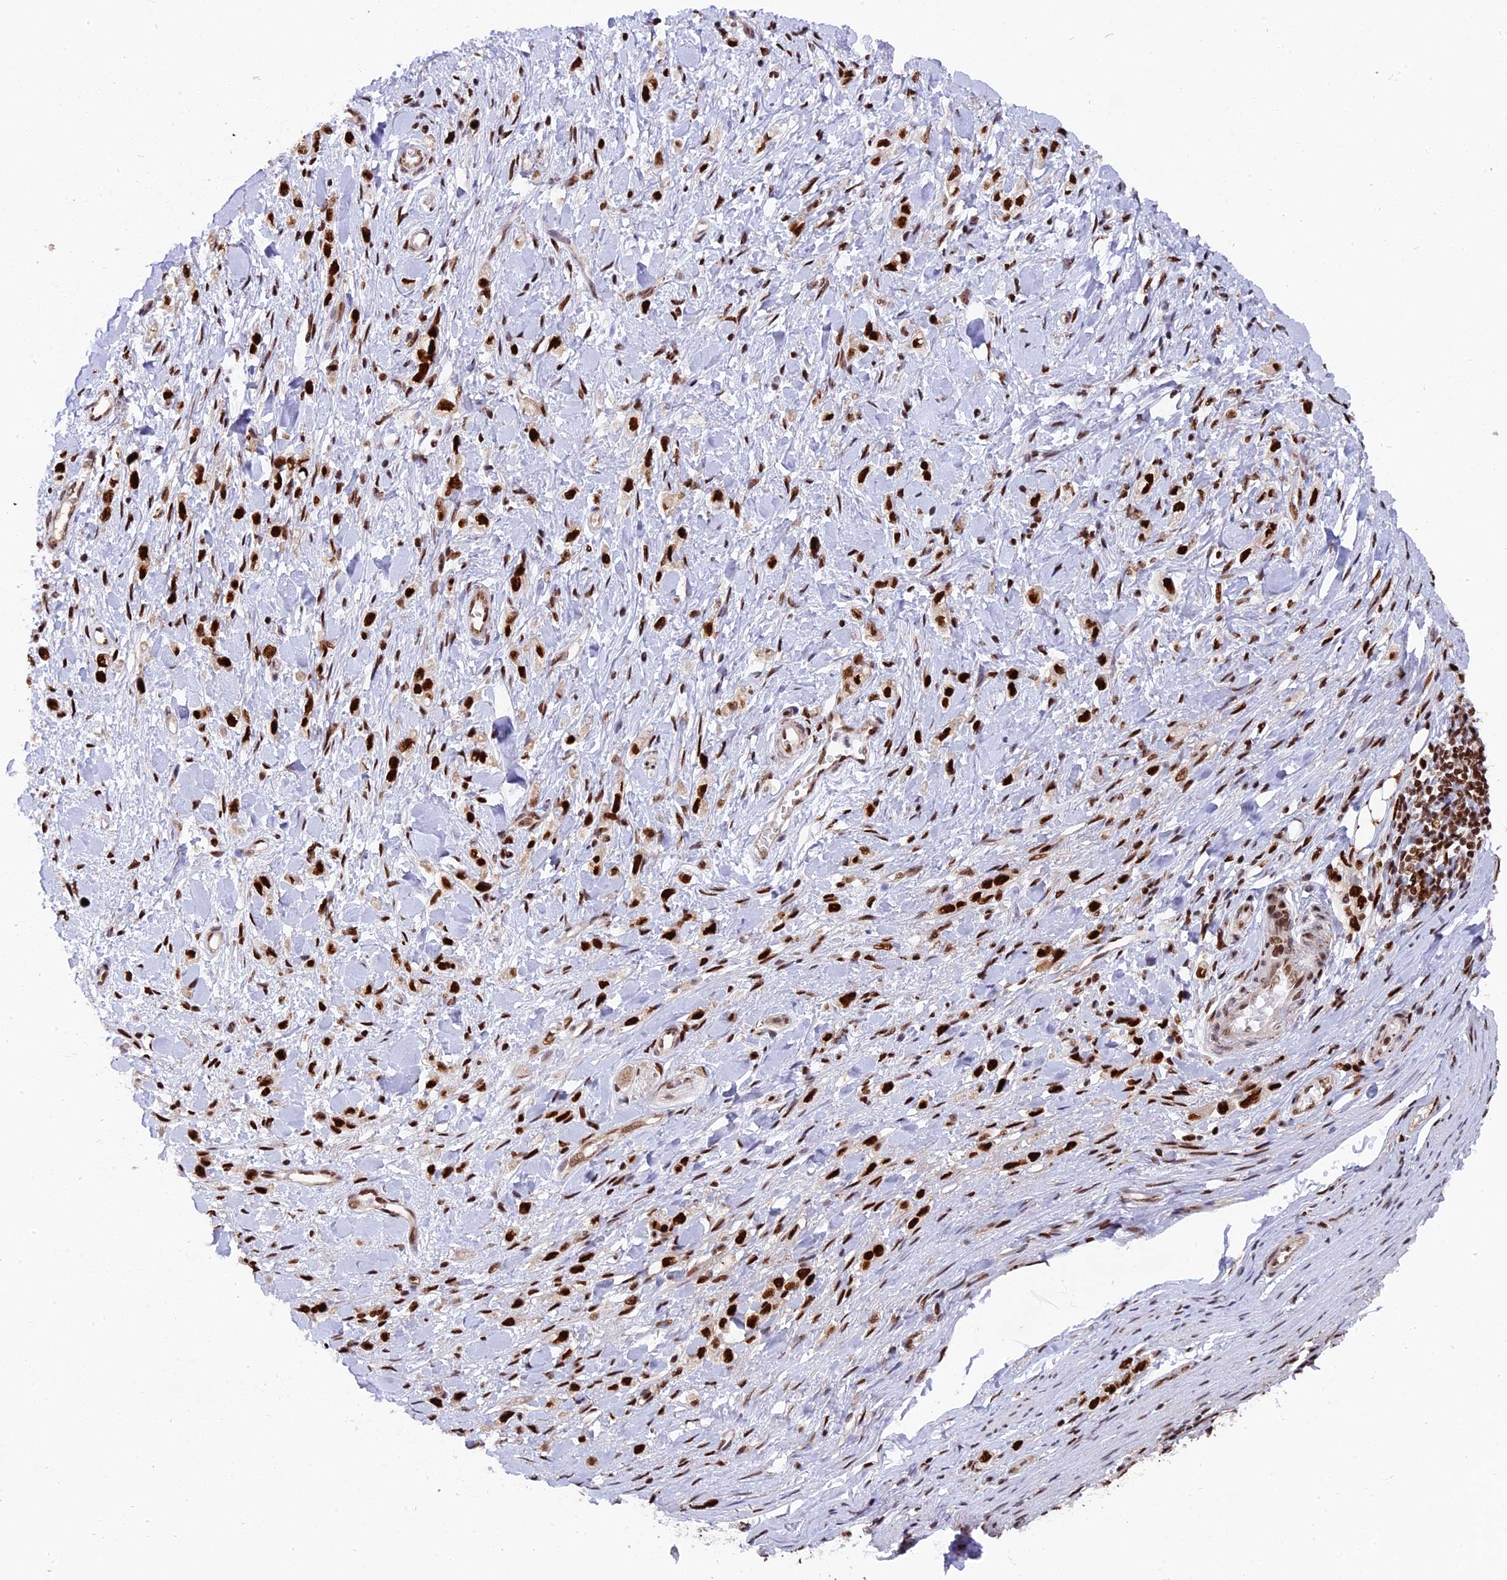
{"staining": {"intensity": "strong", "quantity": ">75%", "location": "nuclear"}, "tissue": "stomach cancer", "cell_type": "Tumor cells", "image_type": "cancer", "snomed": [{"axis": "morphology", "description": "Adenocarcinoma, NOS"}, {"axis": "topography", "description": "Stomach"}], "caption": "IHC histopathology image of human stomach cancer (adenocarcinoma) stained for a protein (brown), which reveals high levels of strong nuclear staining in about >75% of tumor cells.", "gene": "RAMAC", "patient": {"sex": "female", "age": 65}}